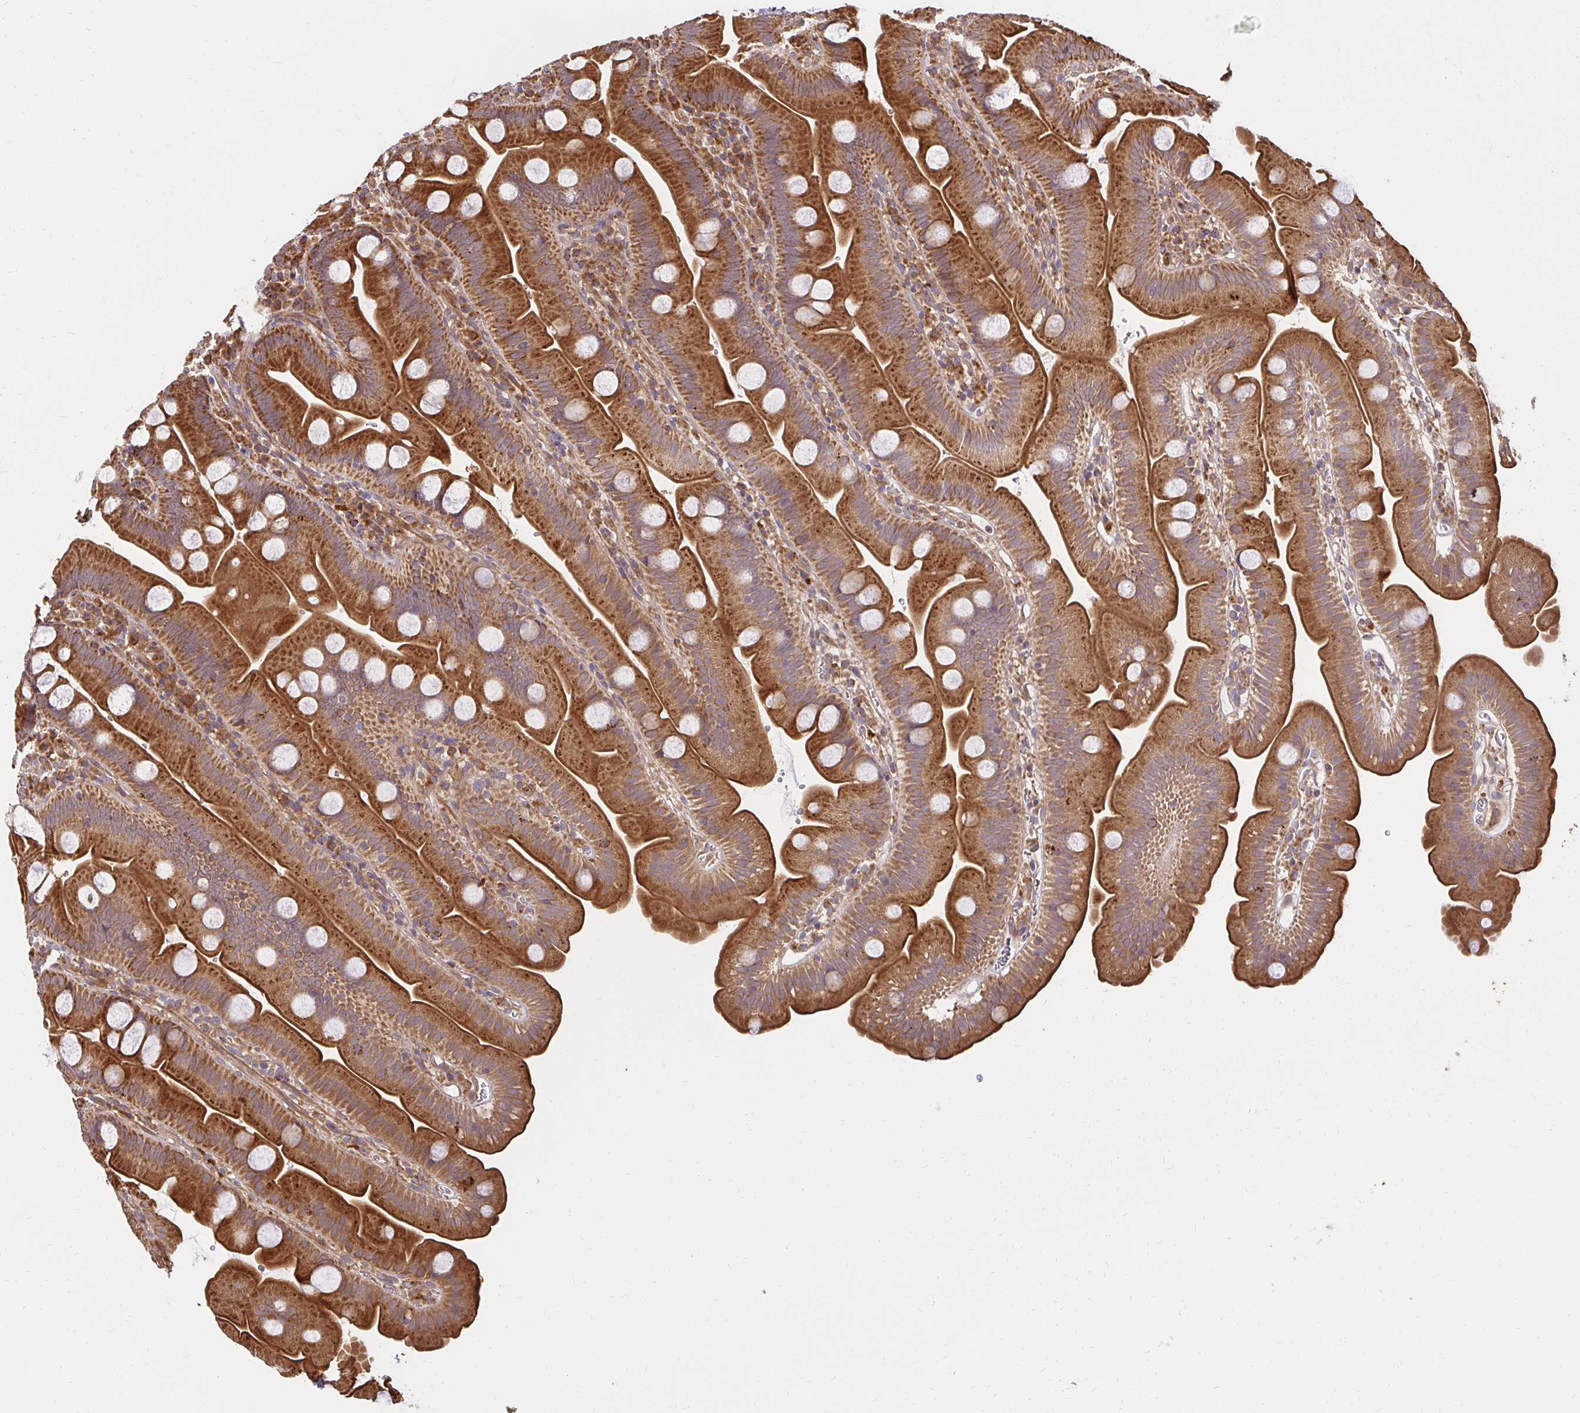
{"staining": {"intensity": "strong", "quantity": ">75%", "location": "cytoplasmic/membranous"}, "tissue": "small intestine", "cell_type": "Glandular cells", "image_type": "normal", "snomed": [{"axis": "morphology", "description": "Normal tissue, NOS"}, {"axis": "topography", "description": "Small intestine"}], "caption": "Brown immunohistochemical staining in benign small intestine reveals strong cytoplasmic/membranous expression in approximately >75% of glandular cells.", "gene": "GNS", "patient": {"sex": "female", "age": 68}}